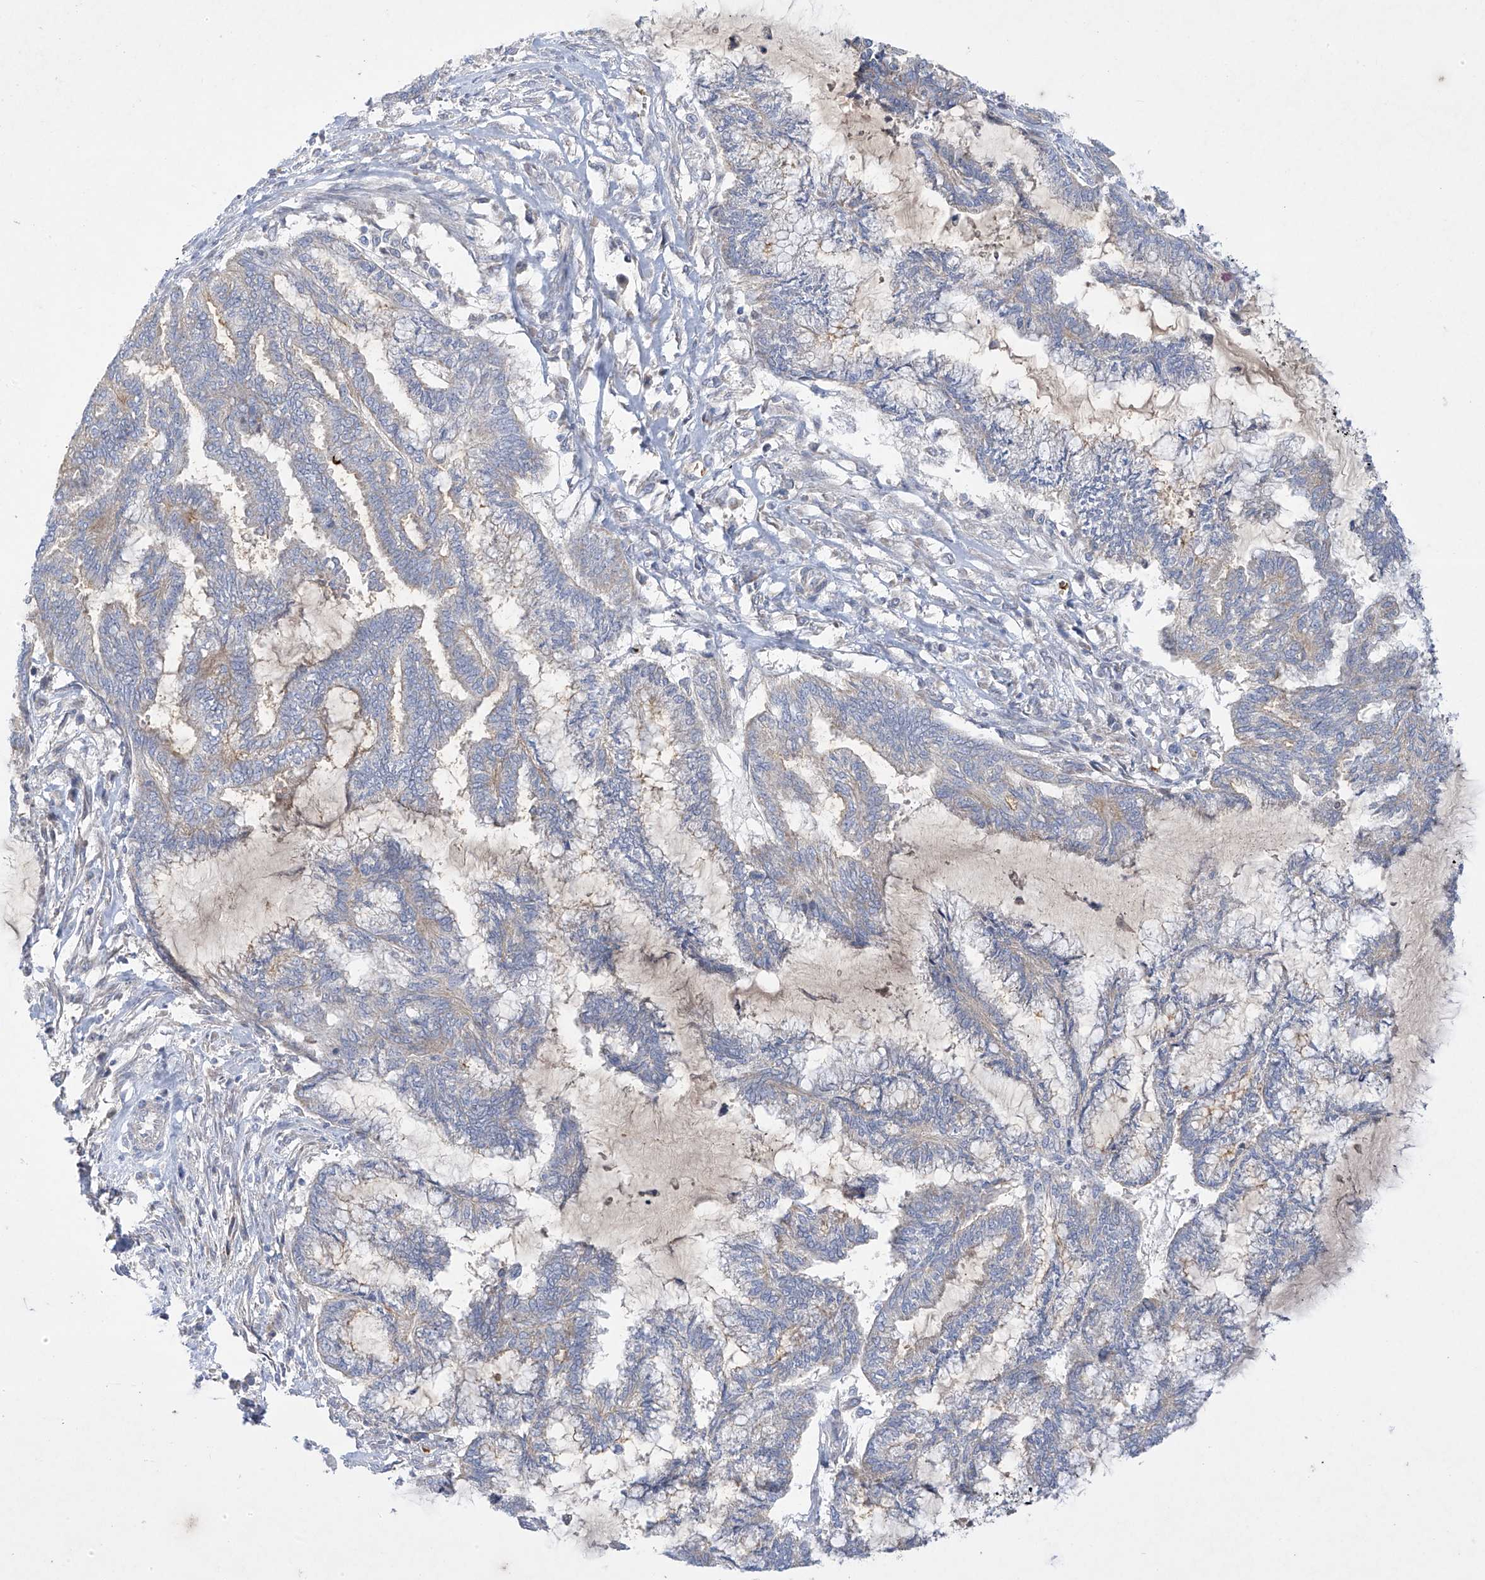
{"staining": {"intensity": "weak", "quantity": "<25%", "location": "cytoplasmic/membranous"}, "tissue": "endometrial cancer", "cell_type": "Tumor cells", "image_type": "cancer", "snomed": [{"axis": "morphology", "description": "Adenocarcinoma, NOS"}, {"axis": "topography", "description": "Endometrium"}], "caption": "DAB (3,3'-diaminobenzidine) immunohistochemical staining of human endometrial cancer (adenocarcinoma) displays no significant expression in tumor cells.", "gene": "METTL18", "patient": {"sex": "female", "age": 86}}